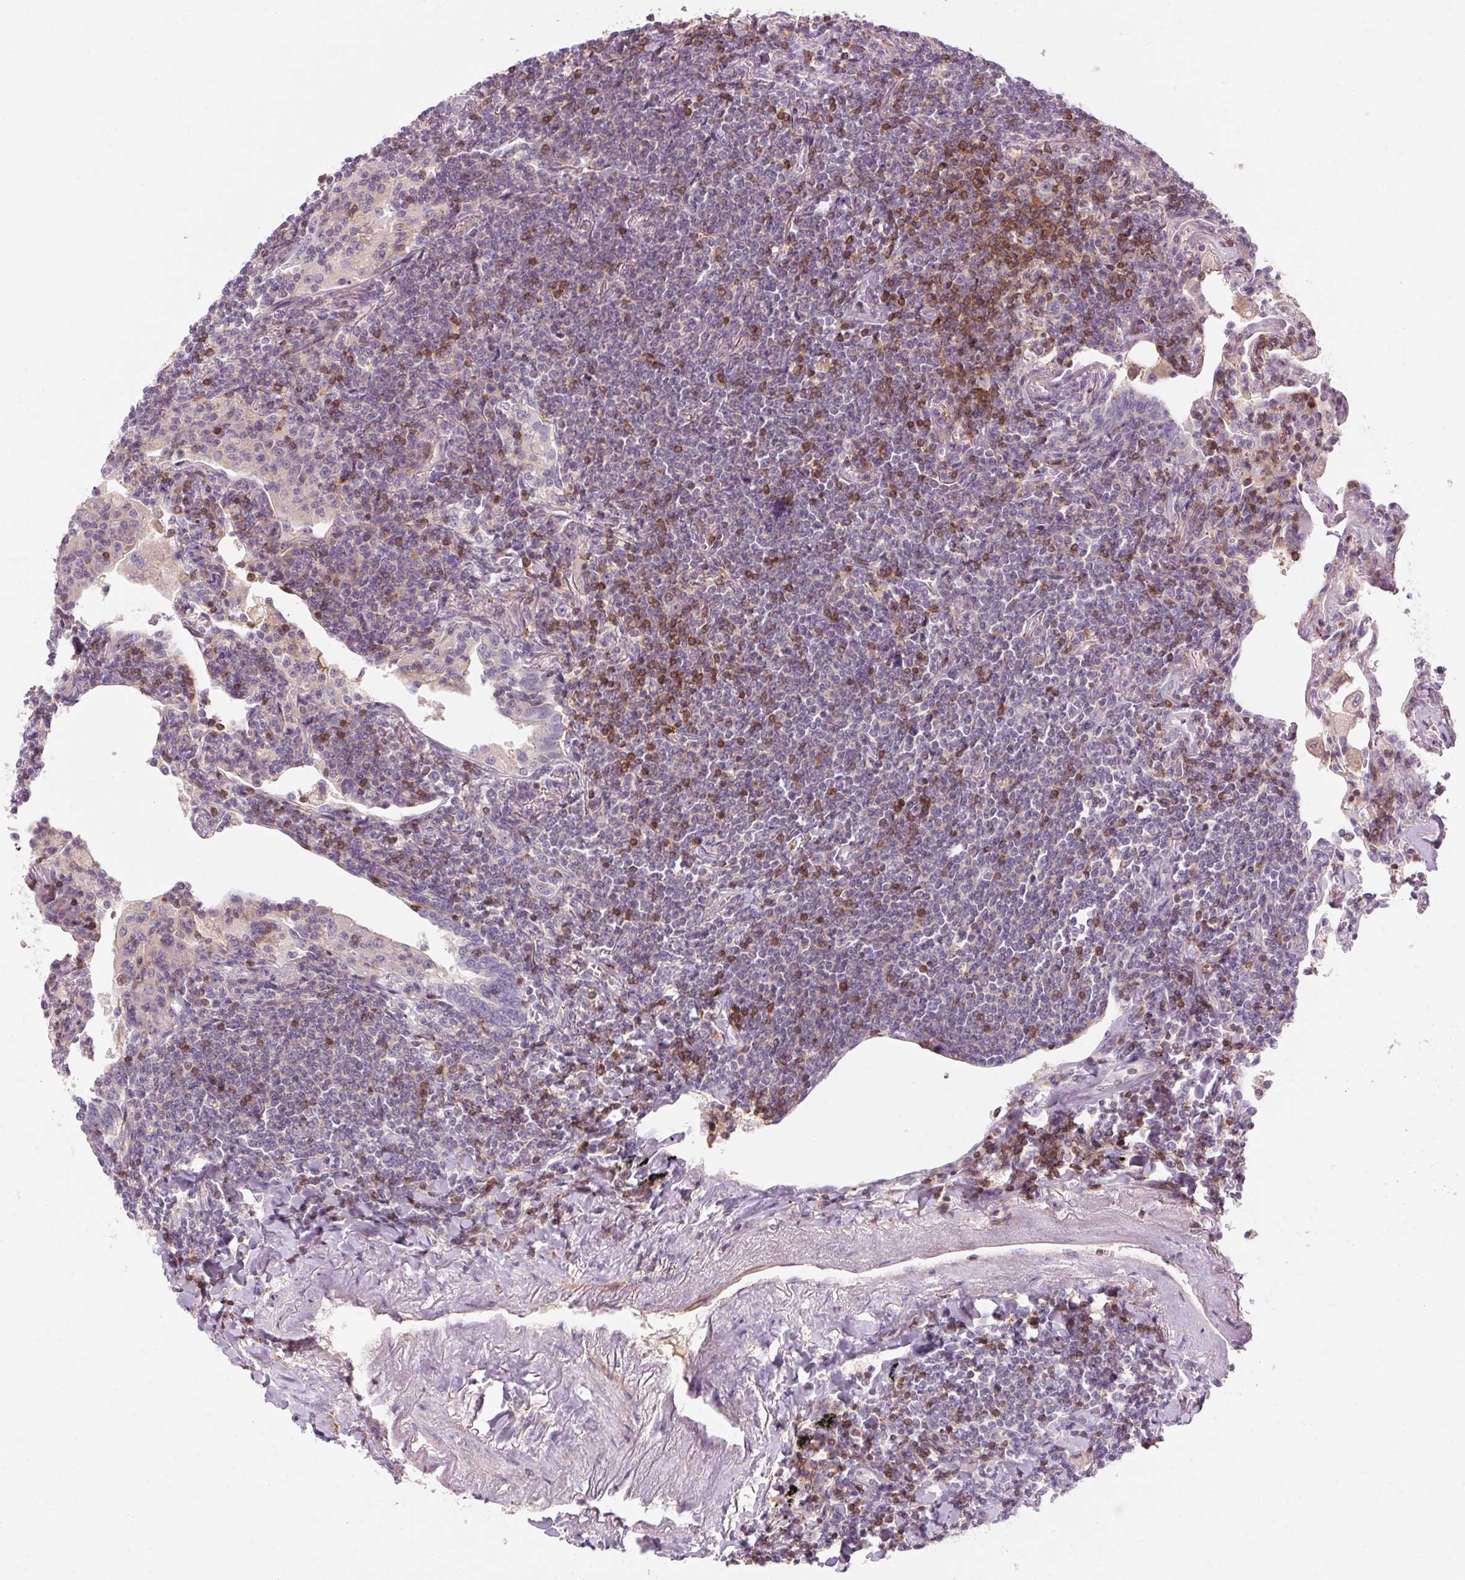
{"staining": {"intensity": "moderate", "quantity": "<25%", "location": "cytoplasmic/membranous"}, "tissue": "lymphoma", "cell_type": "Tumor cells", "image_type": "cancer", "snomed": [{"axis": "morphology", "description": "Malignant lymphoma, non-Hodgkin's type, Low grade"}, {"axis": "topography", "description": "Lung"}], "caption": "An image showing moderate cytoplasmic/membranous staining in approximately <25% of tumor cells in low-grade malignant lymphoma, non-Hodgkin's type, as visualized by brown immunohistochemical staining.", "gene": "TIGD2", "patient": {"sex": "female", "age": 71}}